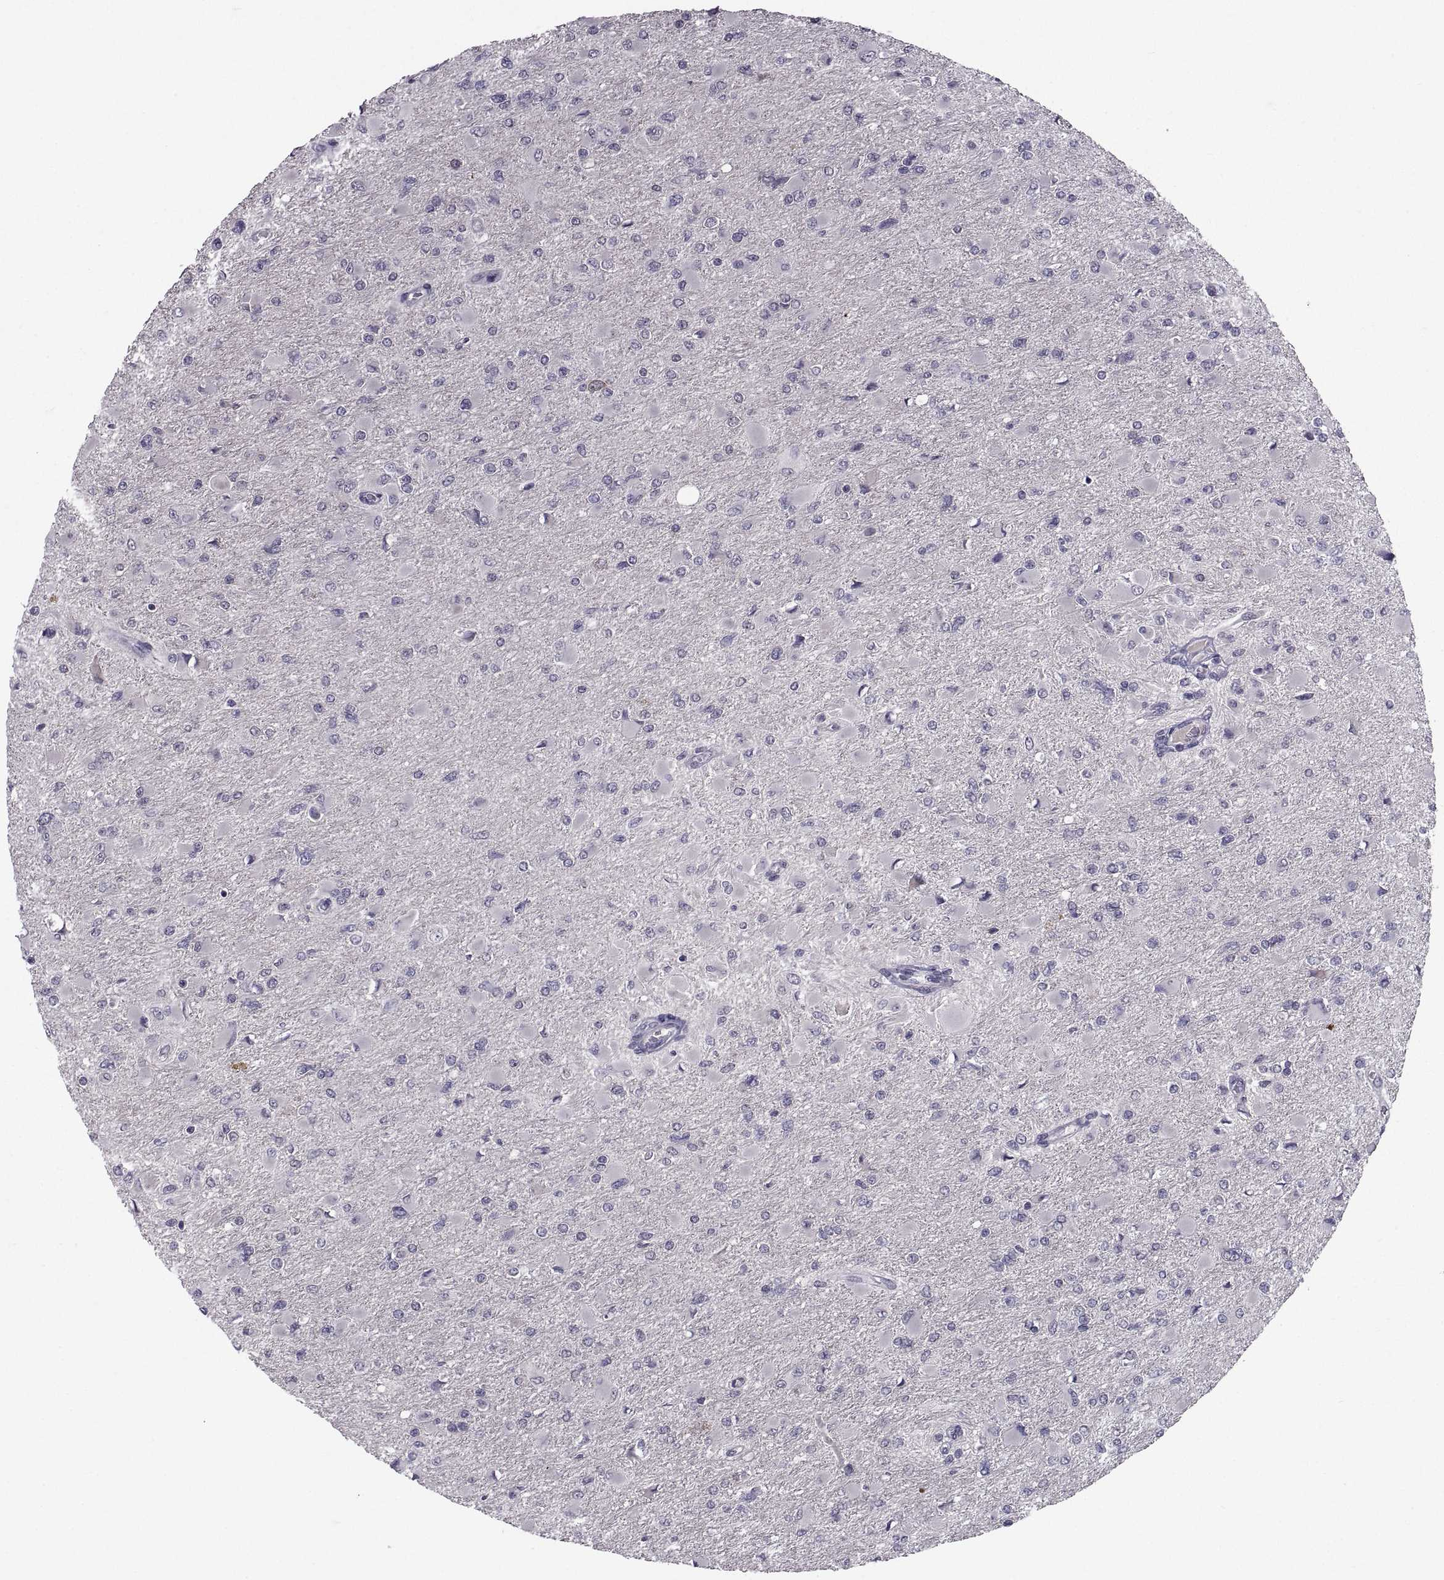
{"staining": {"intensity": "negative", "quantity": "none", "location": "none"}, "tissue": "glioma", "cell_type": "Tumor cells", "image_type": "cancer", "snomed": [{"axis": "morphology", "description": "Glioma, malignant, High grade"}, {"axis": "topography", "description": "Cerebral cortex"}], "caption": "Tumor cells are negative for protein expression in human malignant glioma (high-grade).", "gene": "NPTX2", "patient": {"sex": "female", "age": 36}}